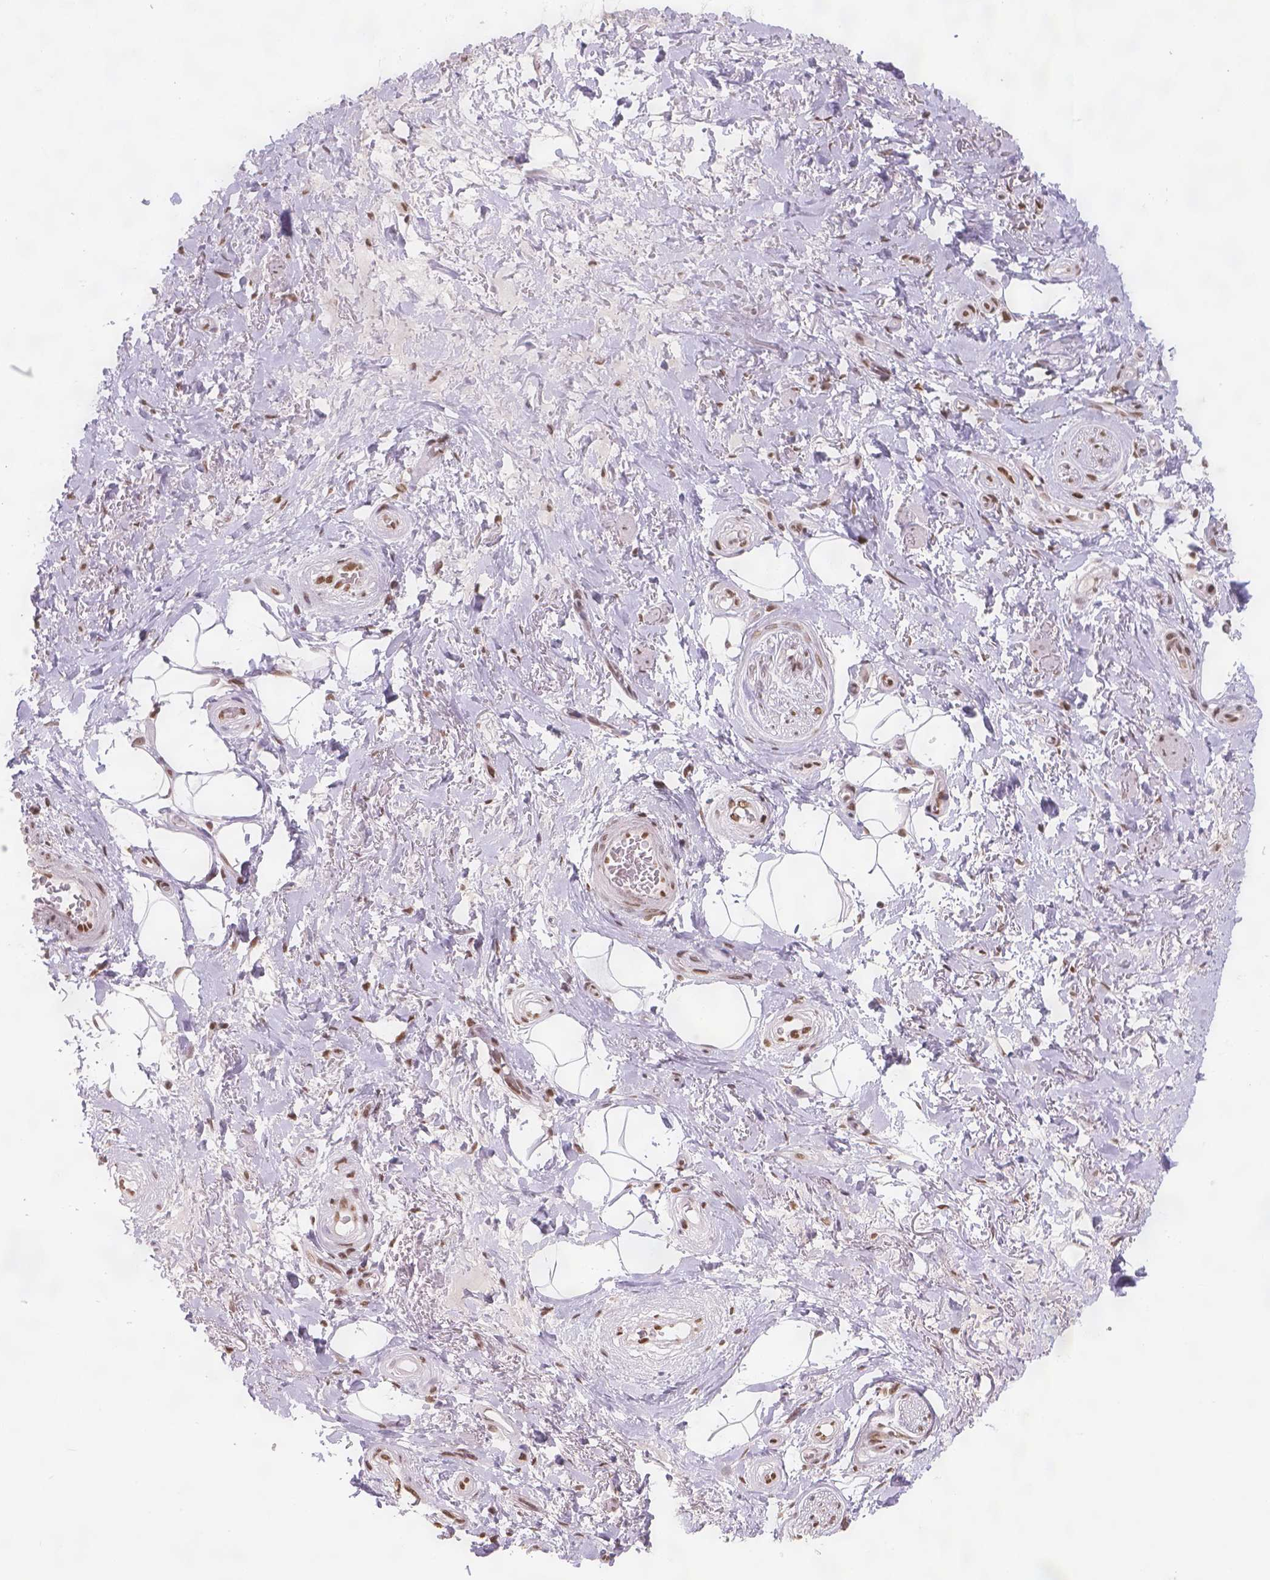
{"staining": {"intensity": "strong", "quantity": ">75%", "location": "nuclear"}, "tissue": "adipose tissue", "cell_type": "Adipocytes", "image_type": "normal", "snomed": [{"axis": "morphology", "description": "Normal tissue, NOS"}, {"axis": "topography", "description": "Anal"}, {"axis": "topography", "description": "Peripheral nerve tissue"}], "caption": "Adipose tissue stained with DAB (3,3'-diaminobenzidine) IHC displays high levels of strong nuclear staining in approximately >75% of adipocytes.", "gene": "FANCE", "patient": {"sex": "male", "age": 53}}